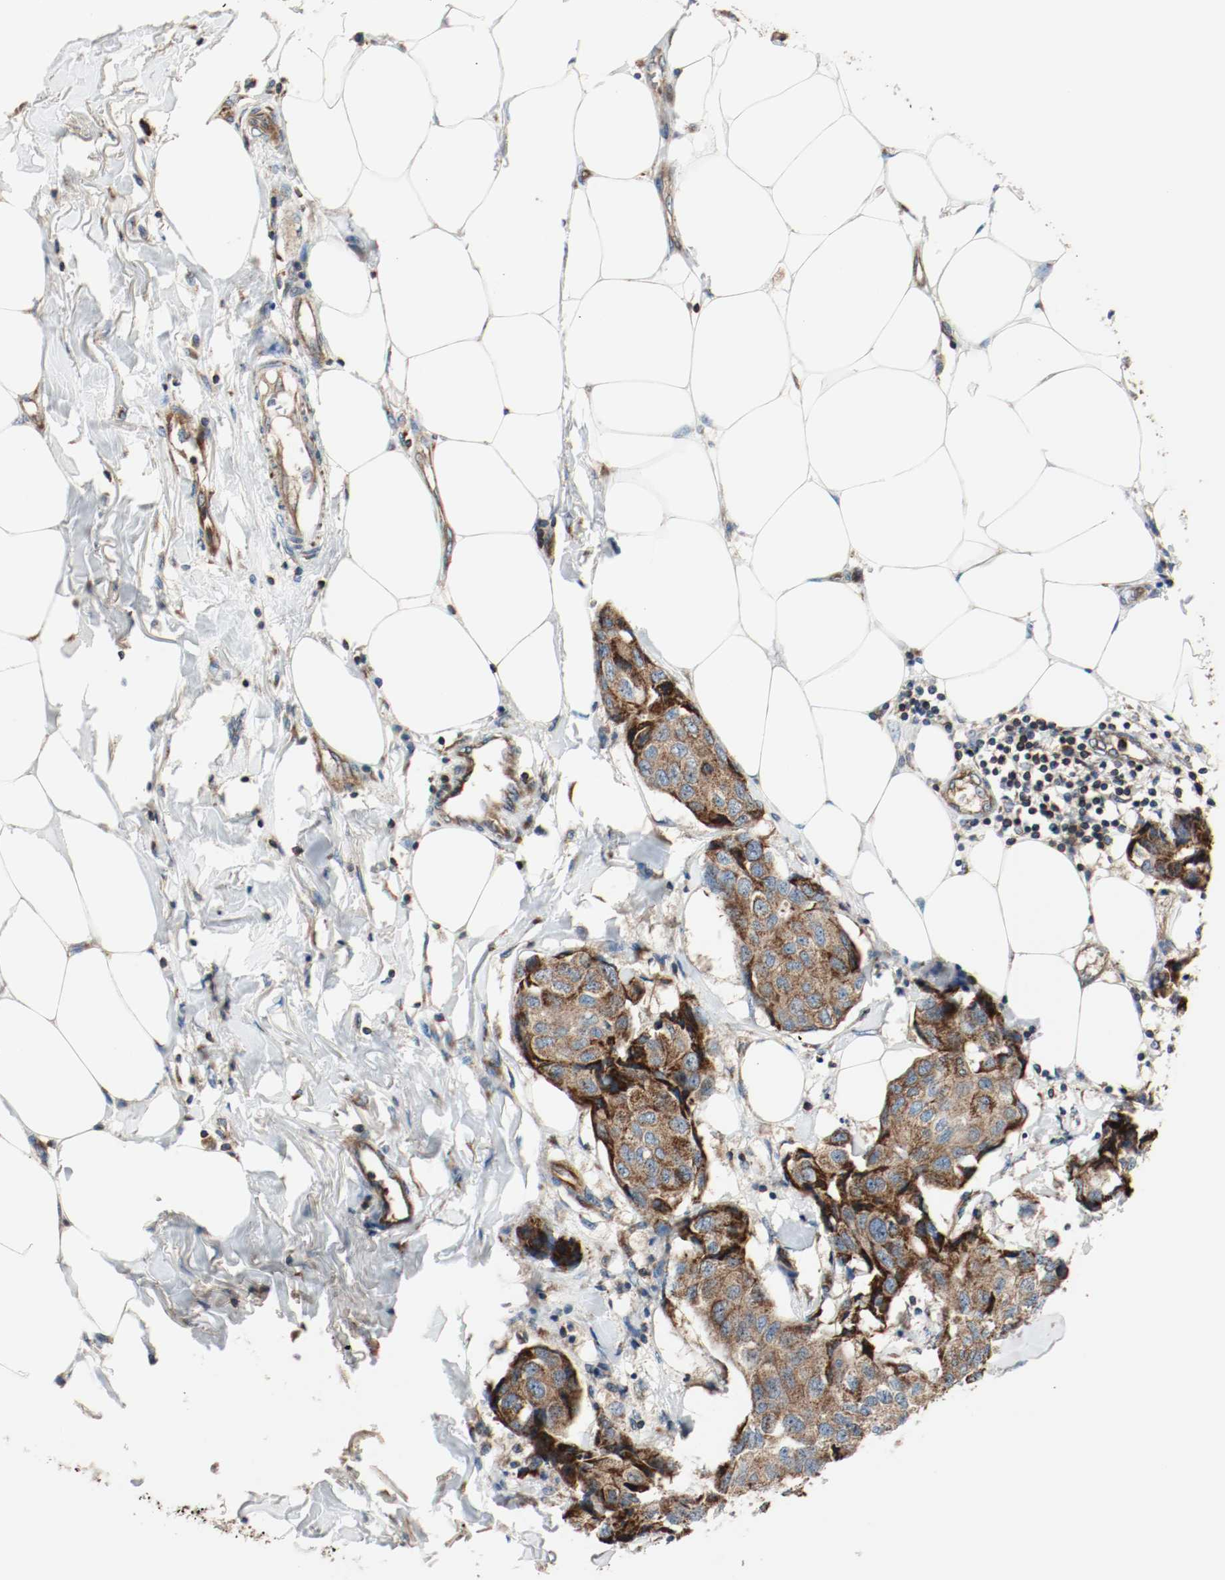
{"staining": {"intensity": "strong", "quantity": ">75%", "location": "cytoplasmic/membranous"}, "tissue": "breast cancer", "cell_type": "Tumor cells", "image_type": "cancer", "snomed": [{"axis": "morphology", "description": "Duct carcinoma"}, {"axis": "topography", "description": "Breast"}], "caption": "A micrograph of human intraductal carcinoma (breast) stained for a protein shows strong cytoplasmic/membranous brown staining in tumor cells.", "gene": "PLCG1", "patient": {"sex": "female", "age": 80}}